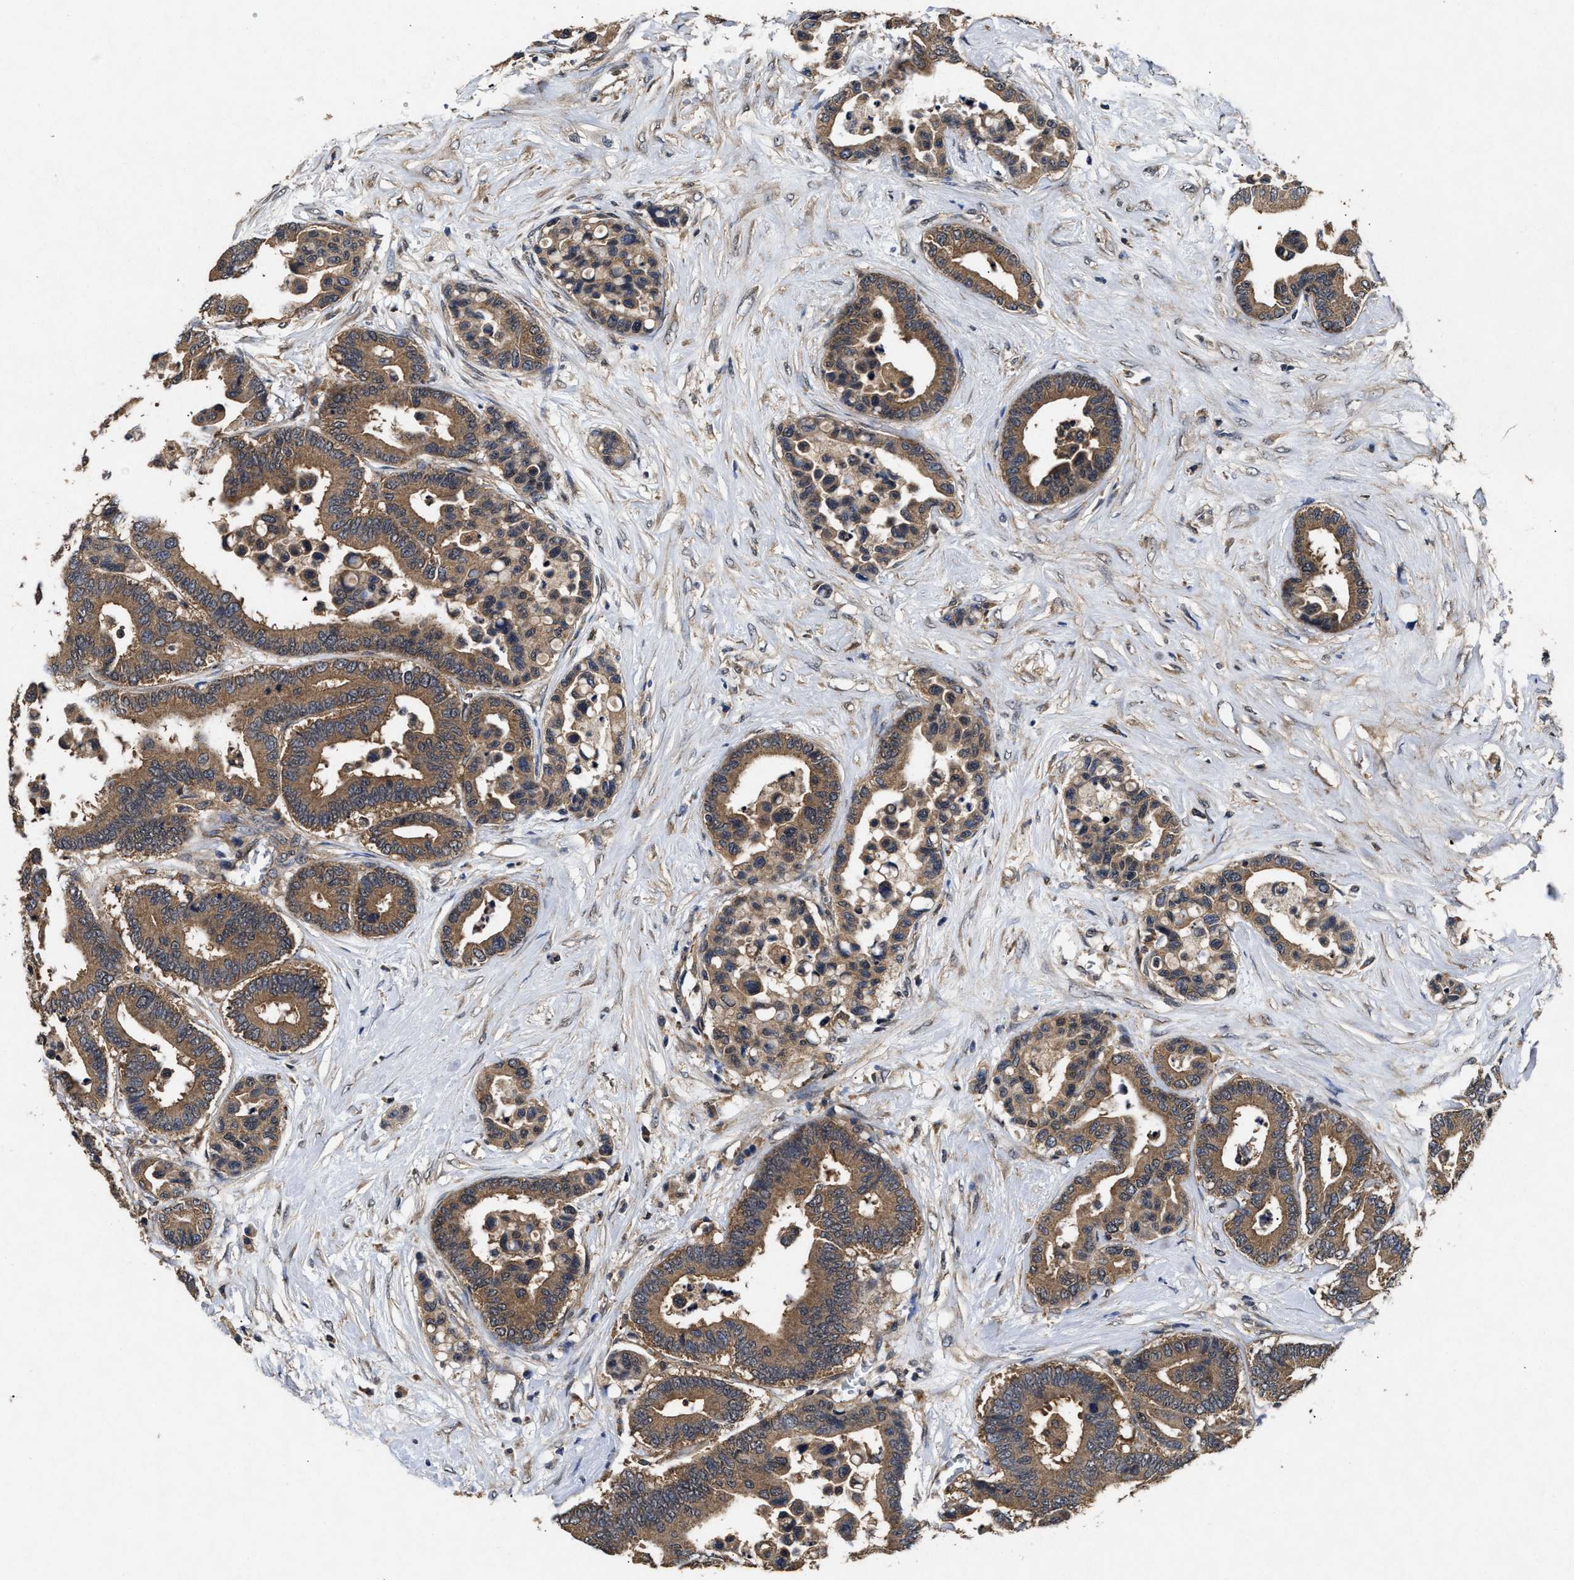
{"staining": {"intensity": "moderate", "quantity": ">75%", "location": "cytoplasmic/membranous"}, "tissue": "colorectal cancer", "cell_type": "Tumor cells", "image_type": "cancer", "snomed": [{"axis": "morphology", "description": "Normal tissue, NOS"}, {"axis": "morphology", "description": "Adenocarcinoma, NOS"}, {"axis": "topography", "description": "Colon"}], "caption": "Immunohistochemical staining of human colorectal adenocarcinoma exhibits medium levels of moderate cytoplasmic/membranous staining in approximately >75% of tumor cells.", "gene": "PDAP1", "patient": {"sex": "male", "age": 82}}